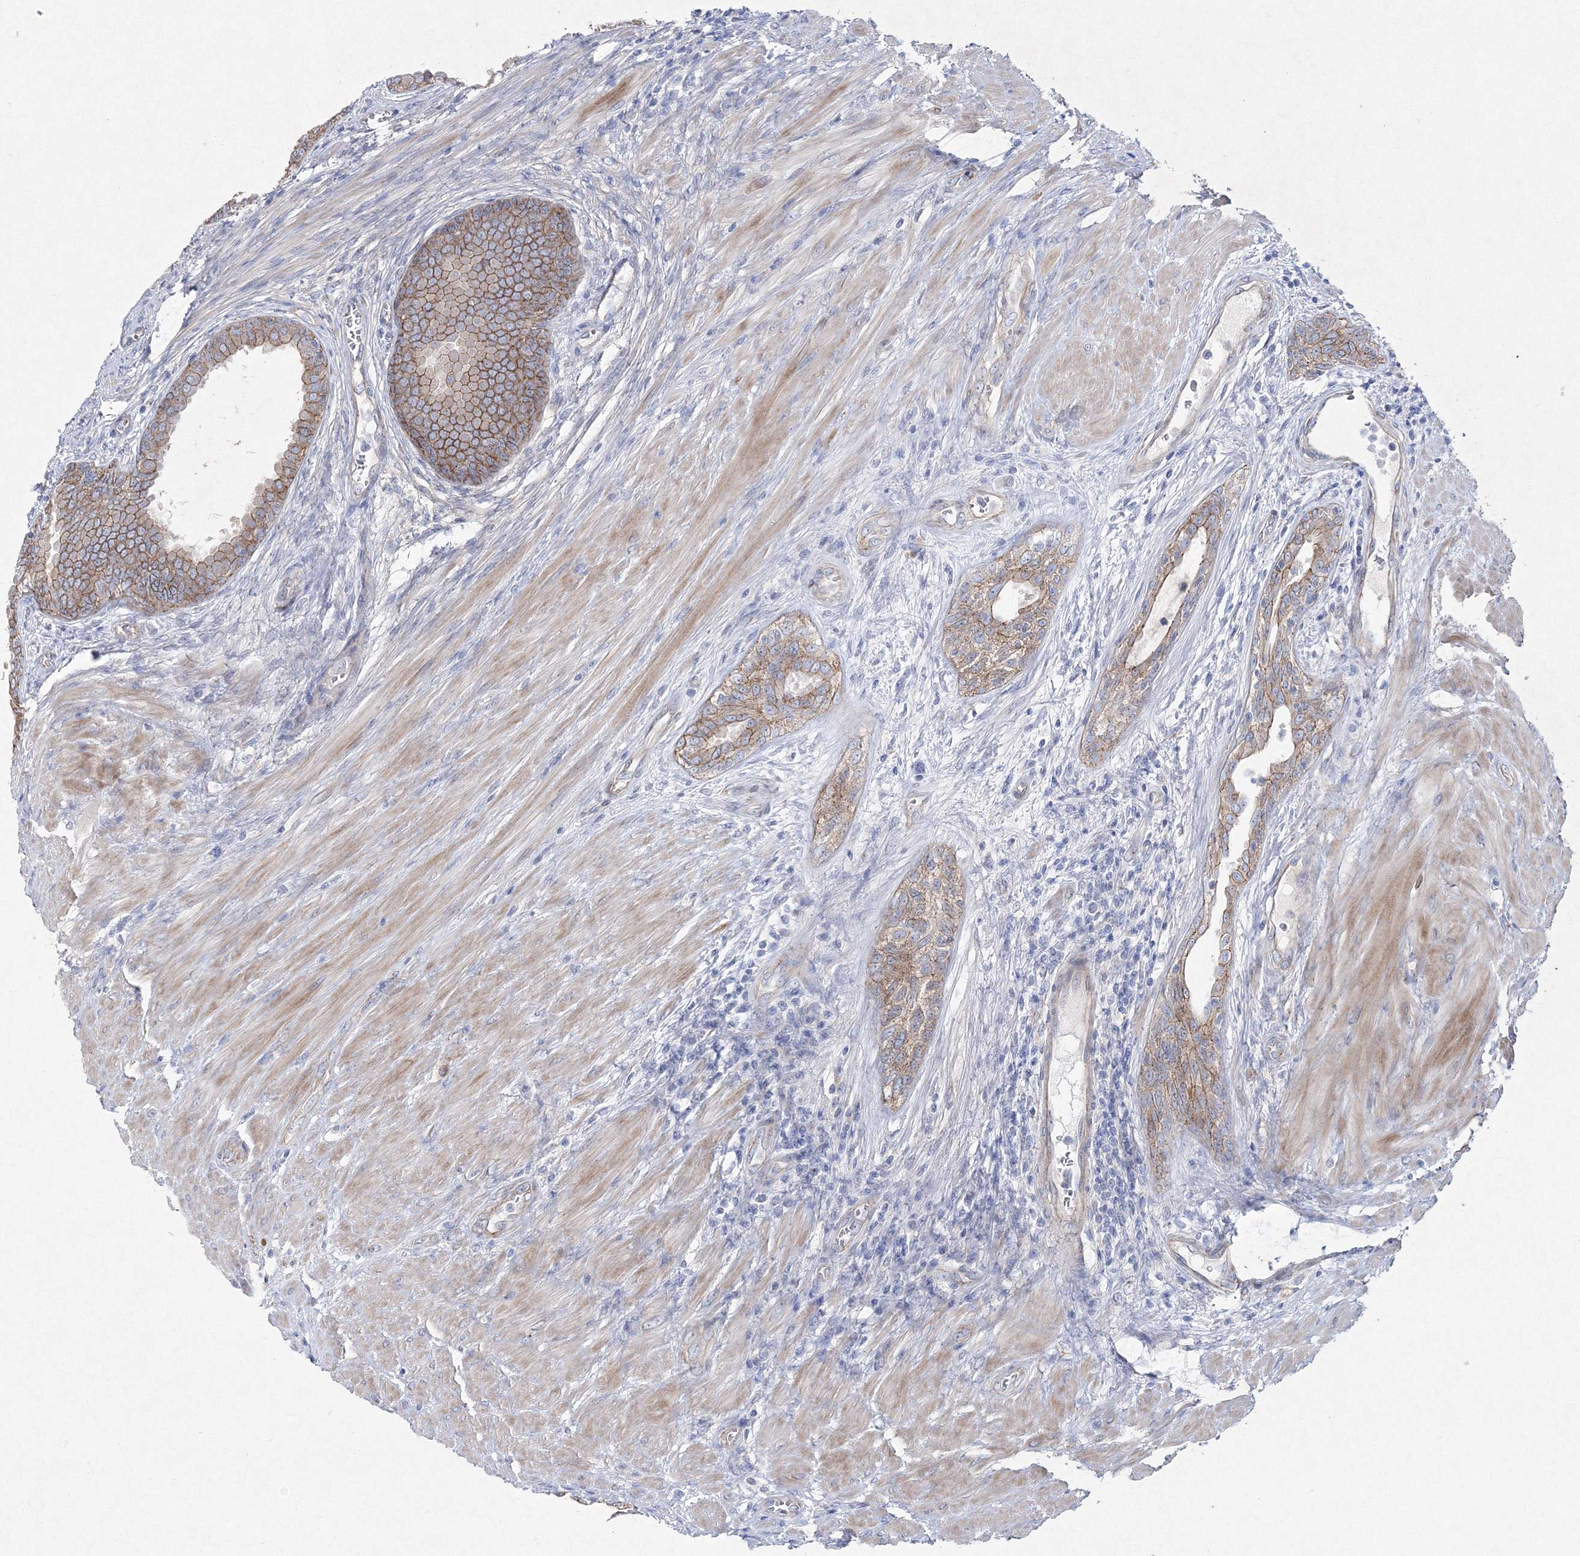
{"staining": {"intensity": "moderate", "quantity": ">75%", "location": "cytoplasmic/membranous"}, "tissue": "prostate cancer", "cell_type": "Tumor cells", "image_type": "cancer", "snomed": [{"axis": "morphology", "description": "Normal tissue, NOS"}, {"axis": "morphology", "description": "Adenocarcinoma, Low grade"}, {"axis": "topography", "description": "Prostate"}, {"axis": "topography", "description": "Peripheral nerve tissue"}], "caption": "Immunohistochemistry of prostate cancer shows medium levels of moderate cytoplasmic/membranous positivity in approximately >75% of tumor cells.", "gene": "NAA40", "patient": {"sex": "male", "age": 71}}